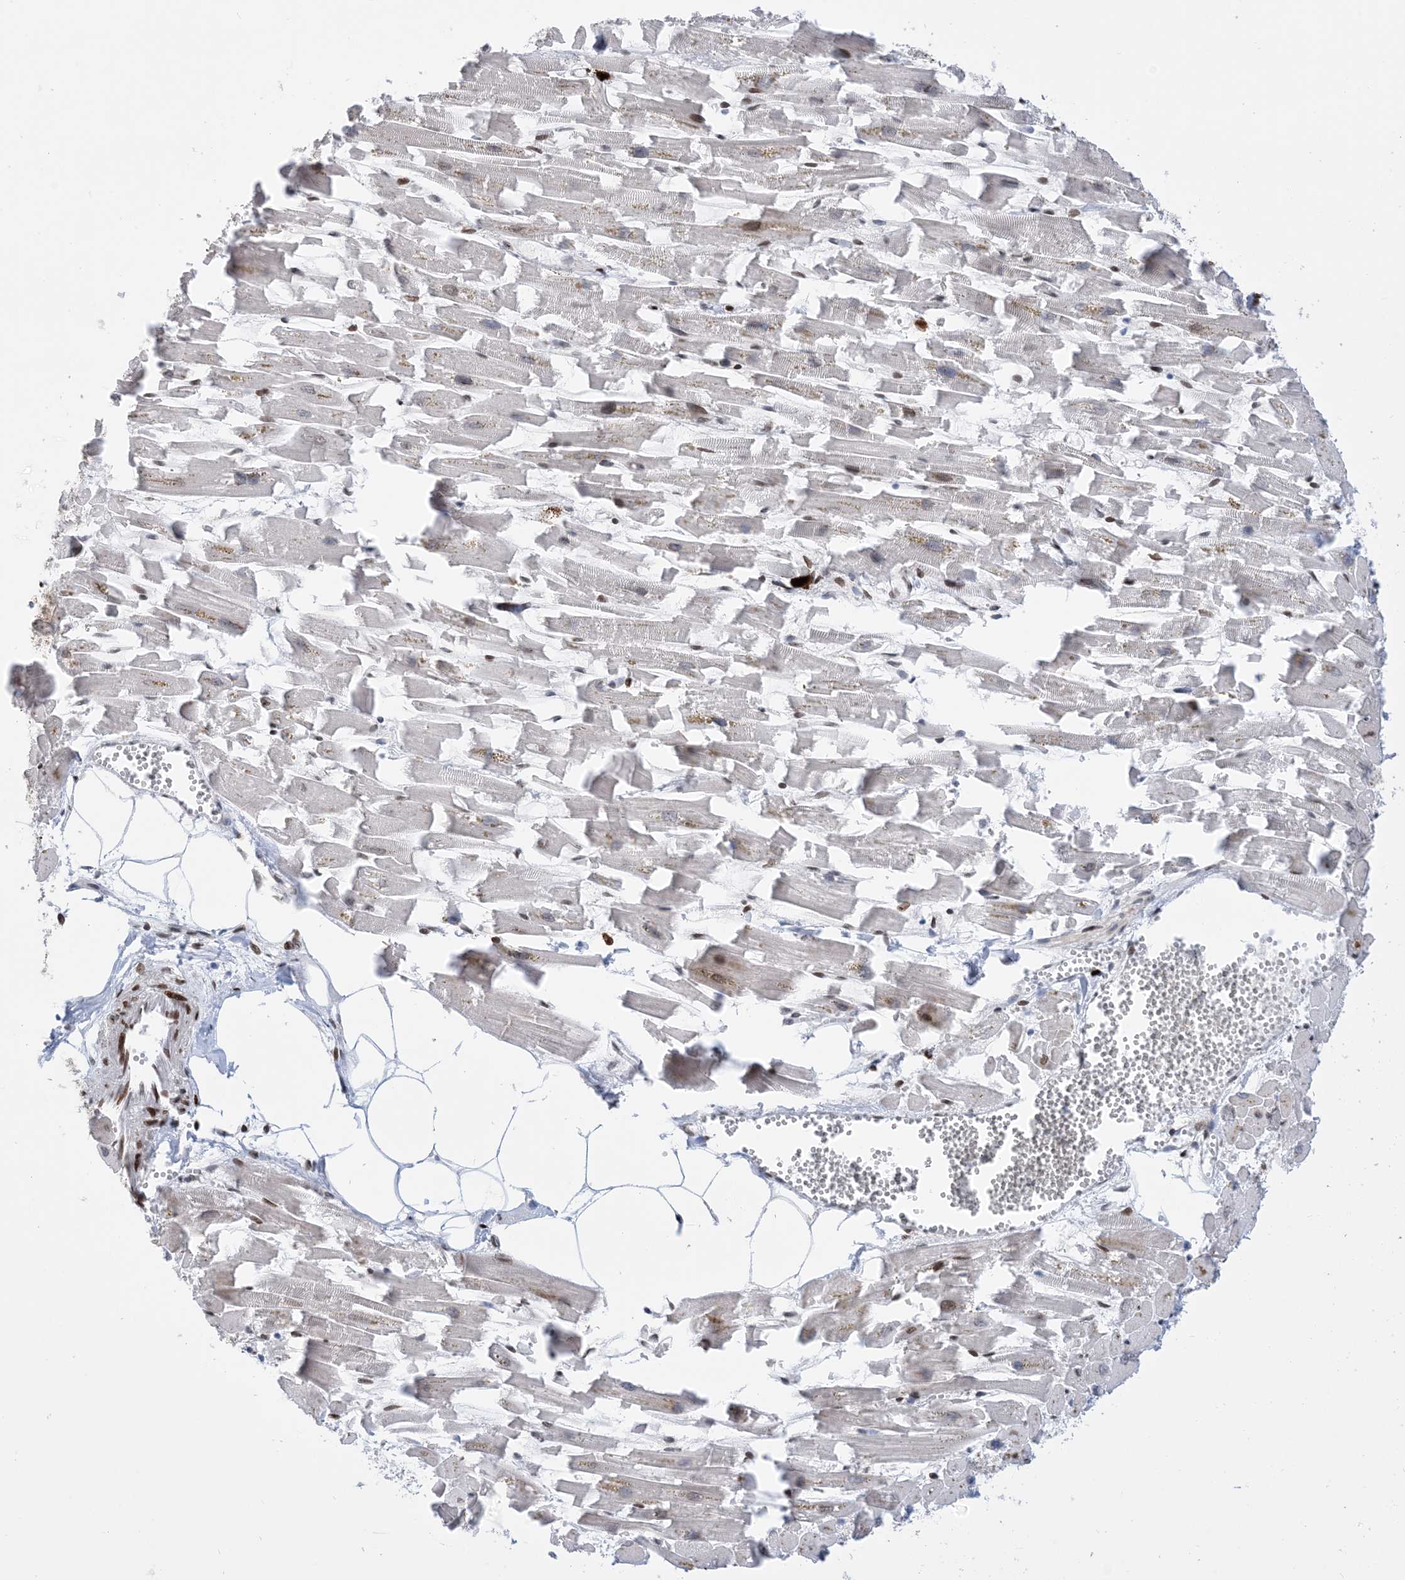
{"staining": {"intensity": "moderate", "quantity": "25%-75%", "location": "nuclear"}, "tissue": "heart muscle", "cell_type": "Cardiomyocytes", "image_type": "normal", "snomed": [{"axis": "morphology", "description": "Normal tissue, NOS"}, {"axis": "topography", "description": "Heart"}], "caption": "This image demonstrates IHC staining of normal human heart muscle, with medium moderate nuclear expression in approximately 25%-75% of cardiomyocytes.", "gene": "TSPYL1", "patient": {"sex": "female", "age": 64}}